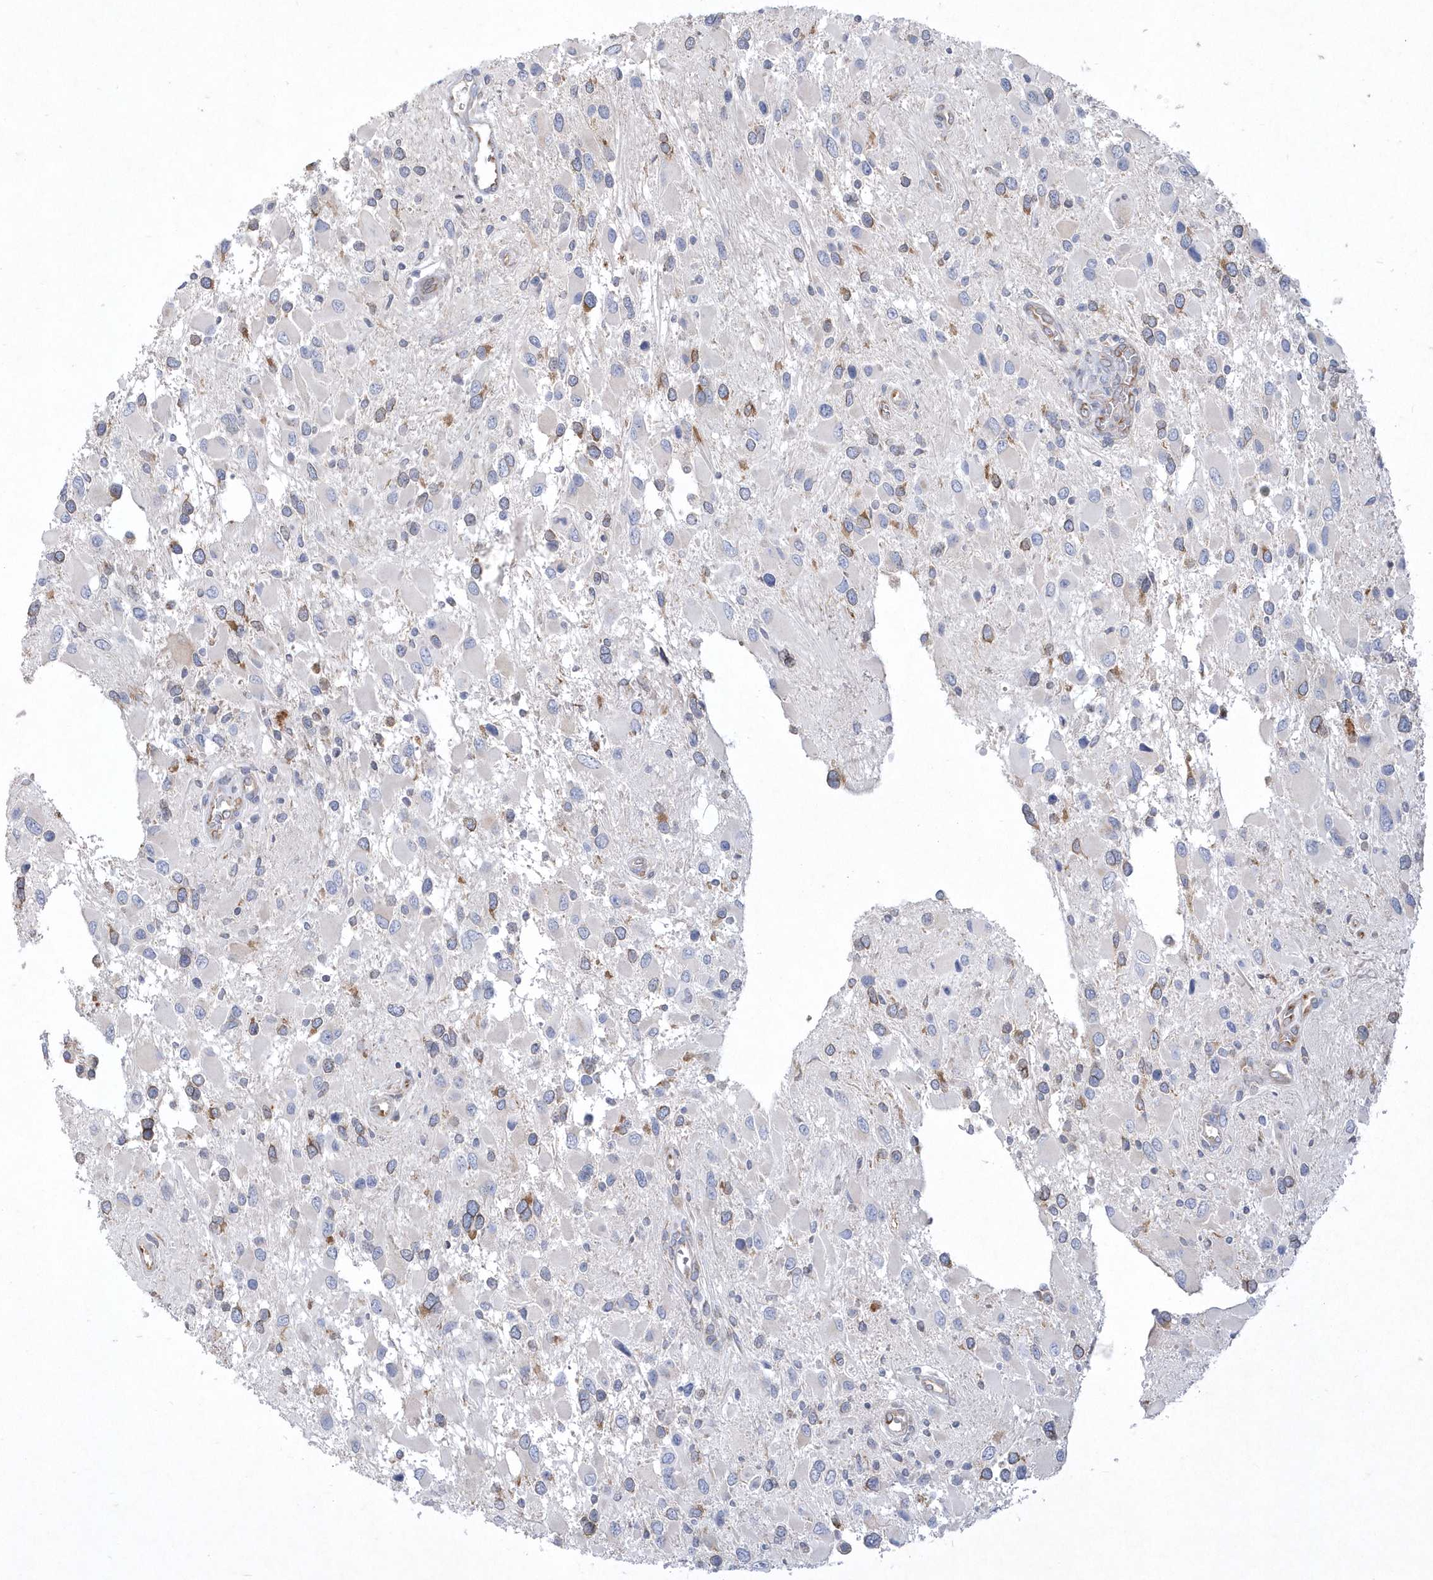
{"staining": {"intensity": "moderate", "quantity": "<25%", "location": "cytoplasmic/membranous"}, "tissue": "glioma", "cell_type": "Tumor cells", "image_type": "cancer", "snomed": [{"axis": "morphology", "description": "Glioma, malignant, High grade"}, {"axis": "topography", "description": "Brain"}], "caption": "A brown stain highlights moderate cytoplasmic/membranous staining of a protein in glioma tumor cells. The protein of interest is stained brown, and the nuclei are stained in blue (DAB IHC with brightfield microscopy, high magnification).", "gene": "DGAT1", "patient": {"sex": "male", "age": 53}}